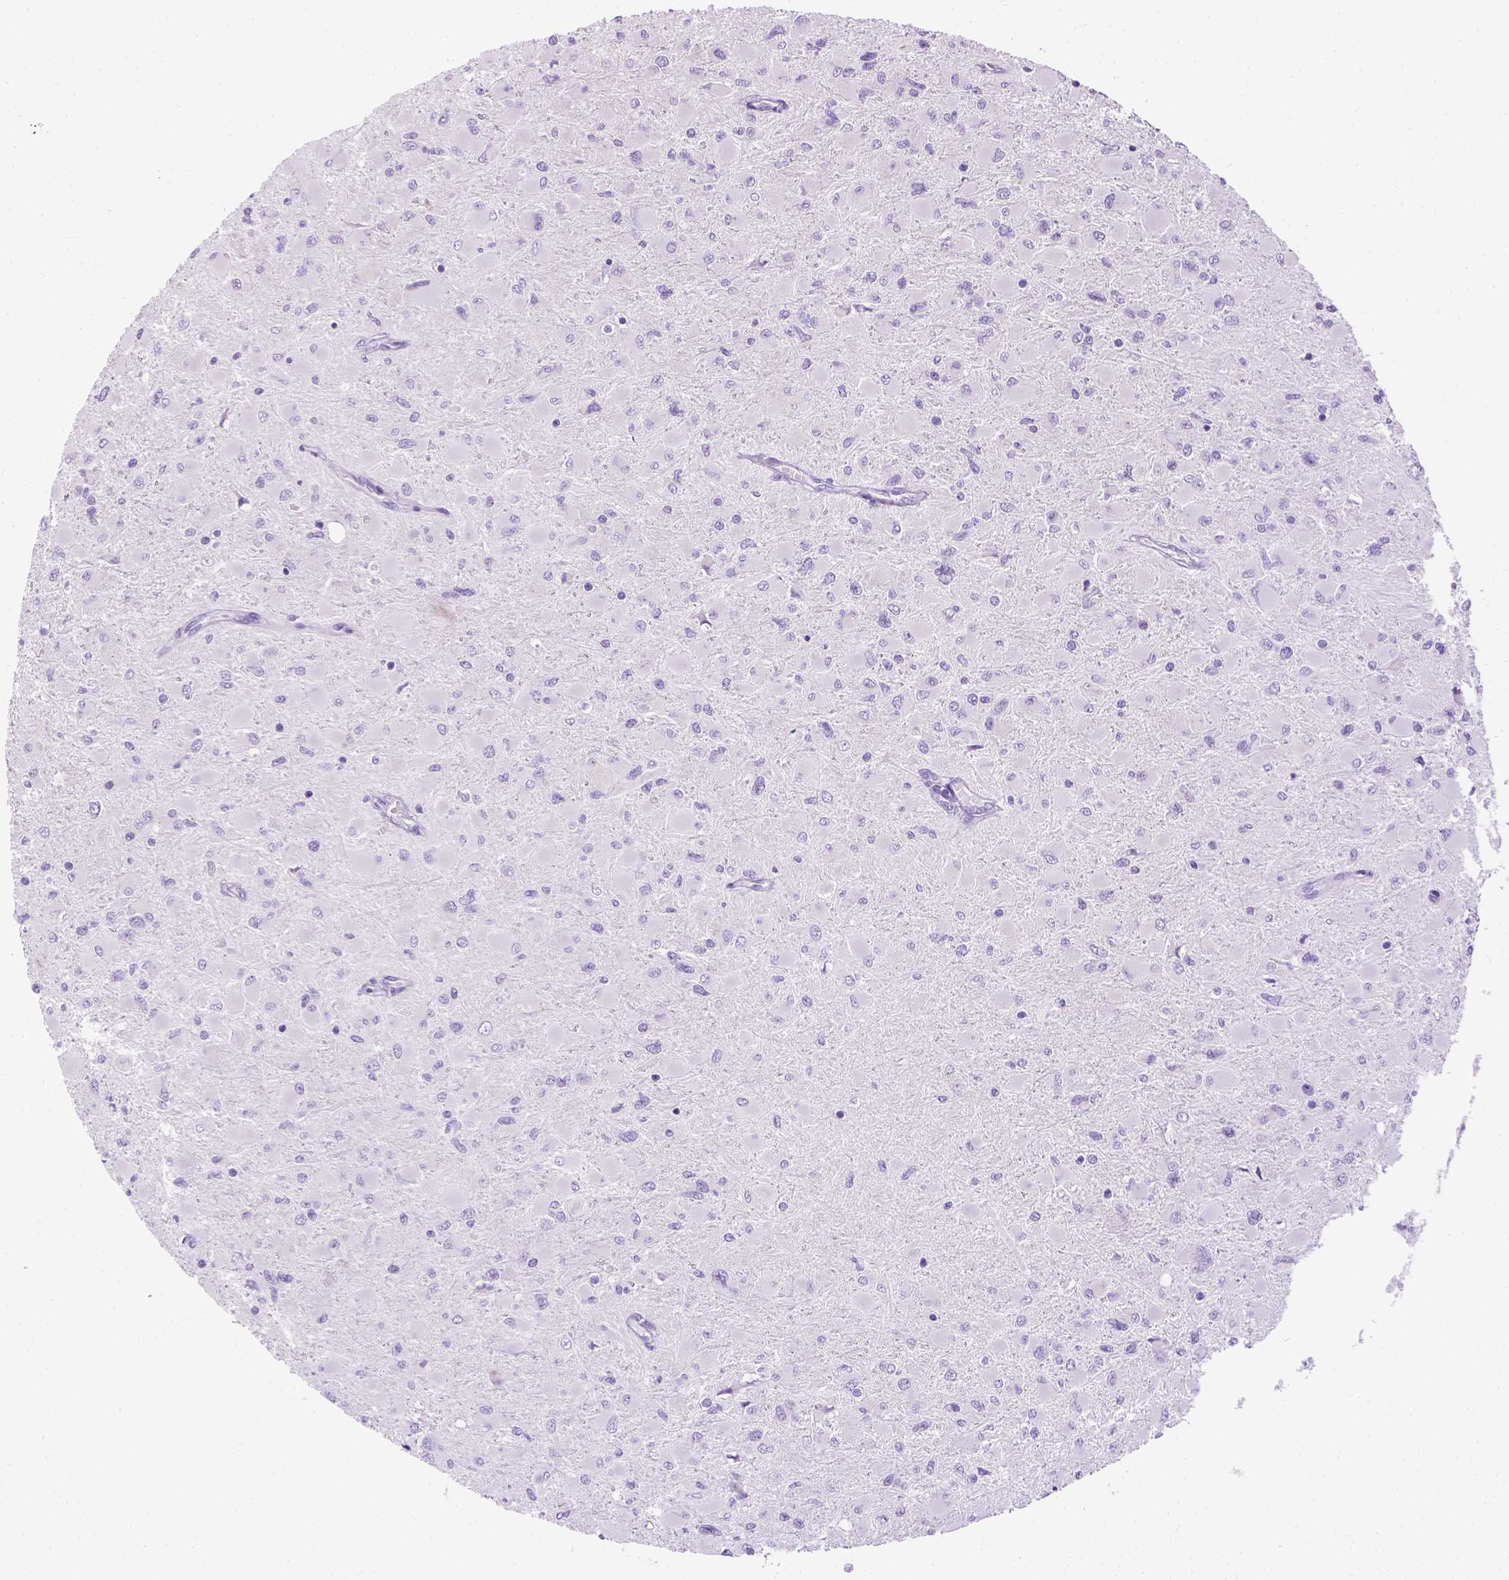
{"staining": {"intensity": "negative", "quantity": "none", "location": "none"}, "tissue": "glioma", "cell_type": "Tumor cells", "image_type": "cancer", "snomed": [{"axis": "morphology", "description": "Glioma, malignant, High grade"}, {"axis": "topography", "description": "Cerebral cortex"}], "caption": "Image shows no protein expression in tumor cells of malignant glioma (high-grade) tissue.", "gene": "TMEM38A", "patient": {"sex": "female", "age": 36}}